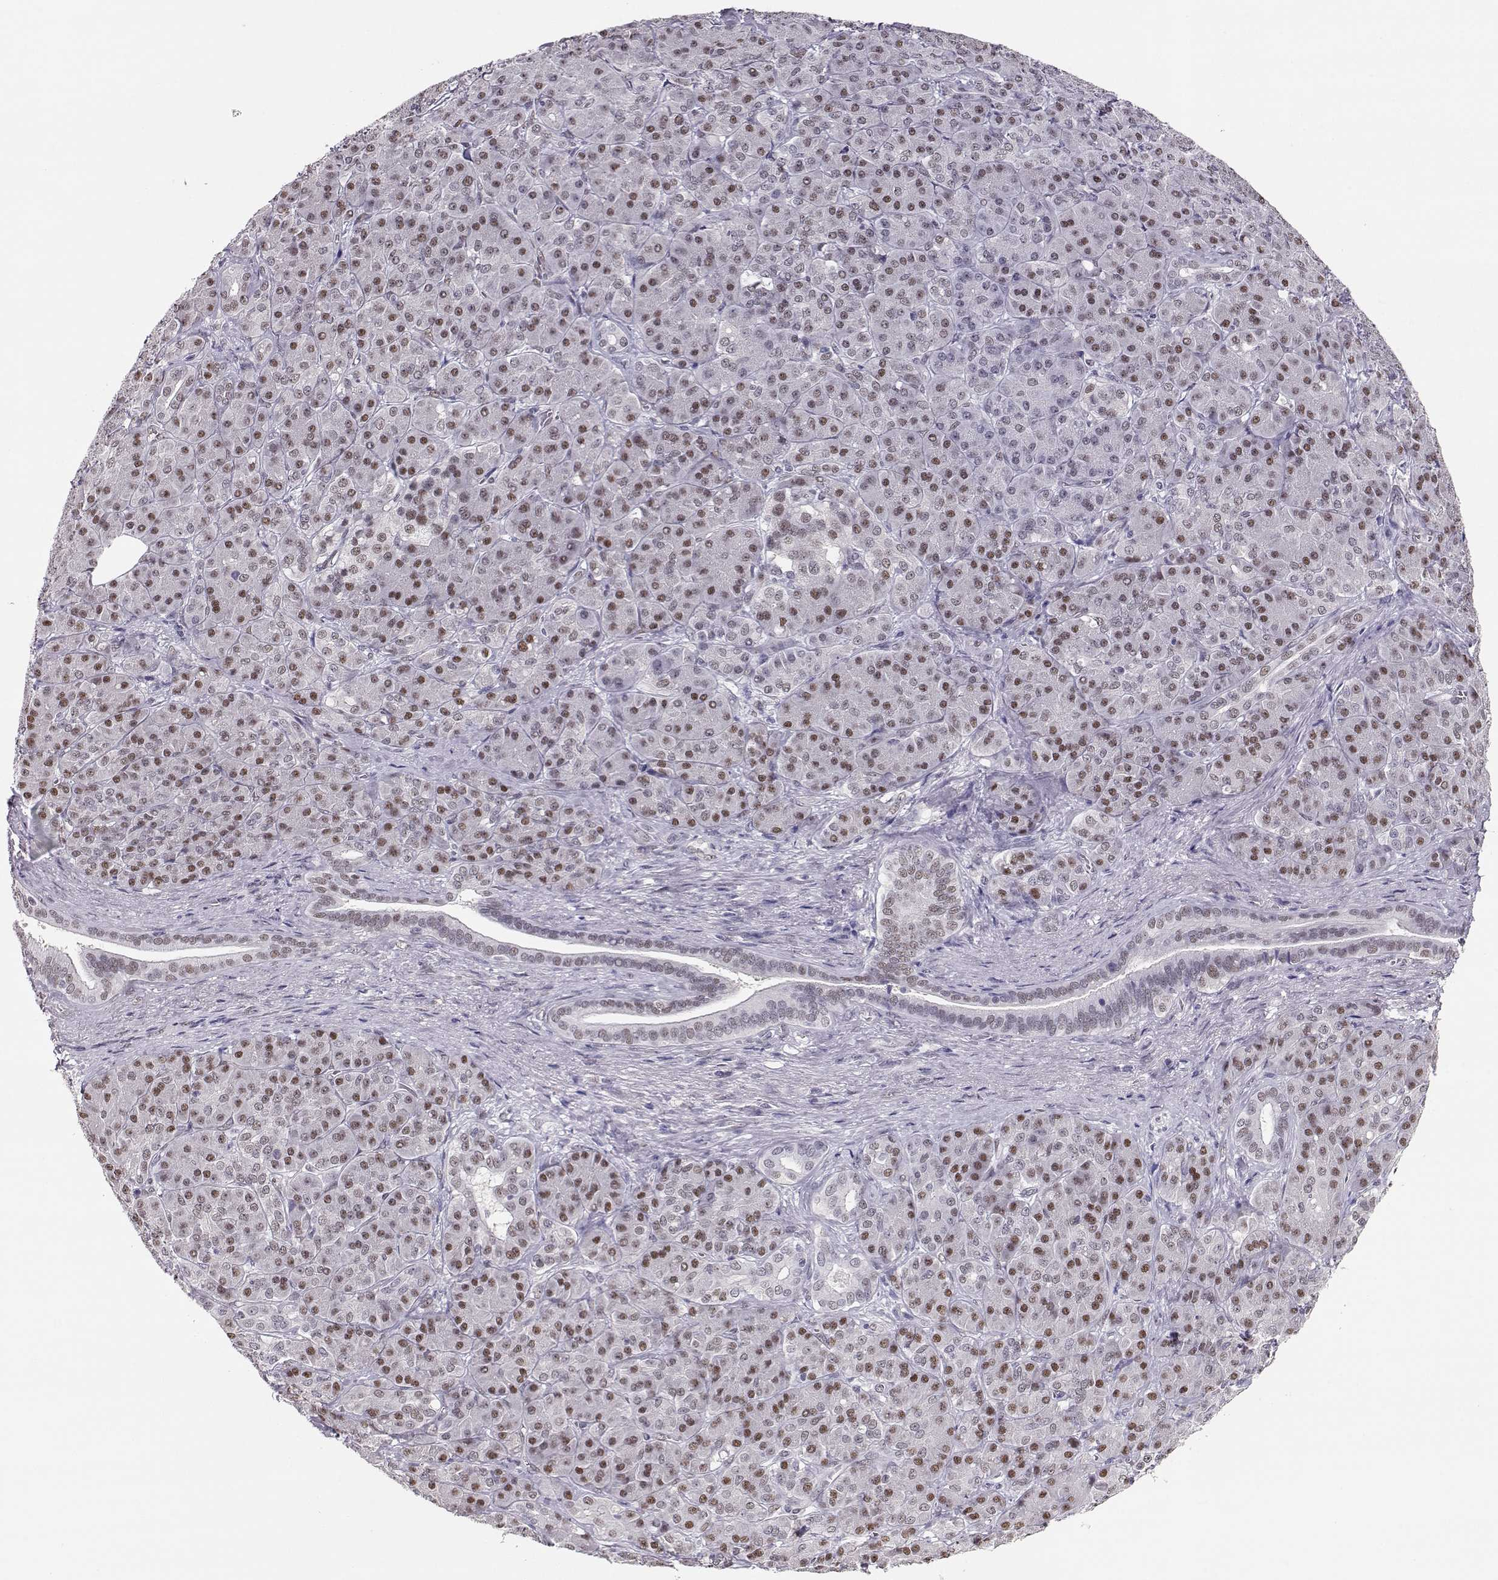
{"staining": {"intensity": "weak", "quantity": "25%-75%", "location": "nuclear"}, "tissue": "pancreatic cancer", "cell_type": "Tumor cells", "image_type": "cancer", "snomed": [{"axis": "morphology", "description": "Normal tissue, NOS"}, {"axis": "morphology", "description": "Inflammation, NOS"}, {"axis": "morphology", "description": "Adenocarcinoma, NOS"}, {"axis": "topography", "description": "Pancreas"}], "caption": "IHC of human pancreatic cancer reveals low levels of weak nuclear staining in approximately 25%-75% of tumor cells.", "gene": "POLI", "patient": {"sex": "male", "age": 57}}